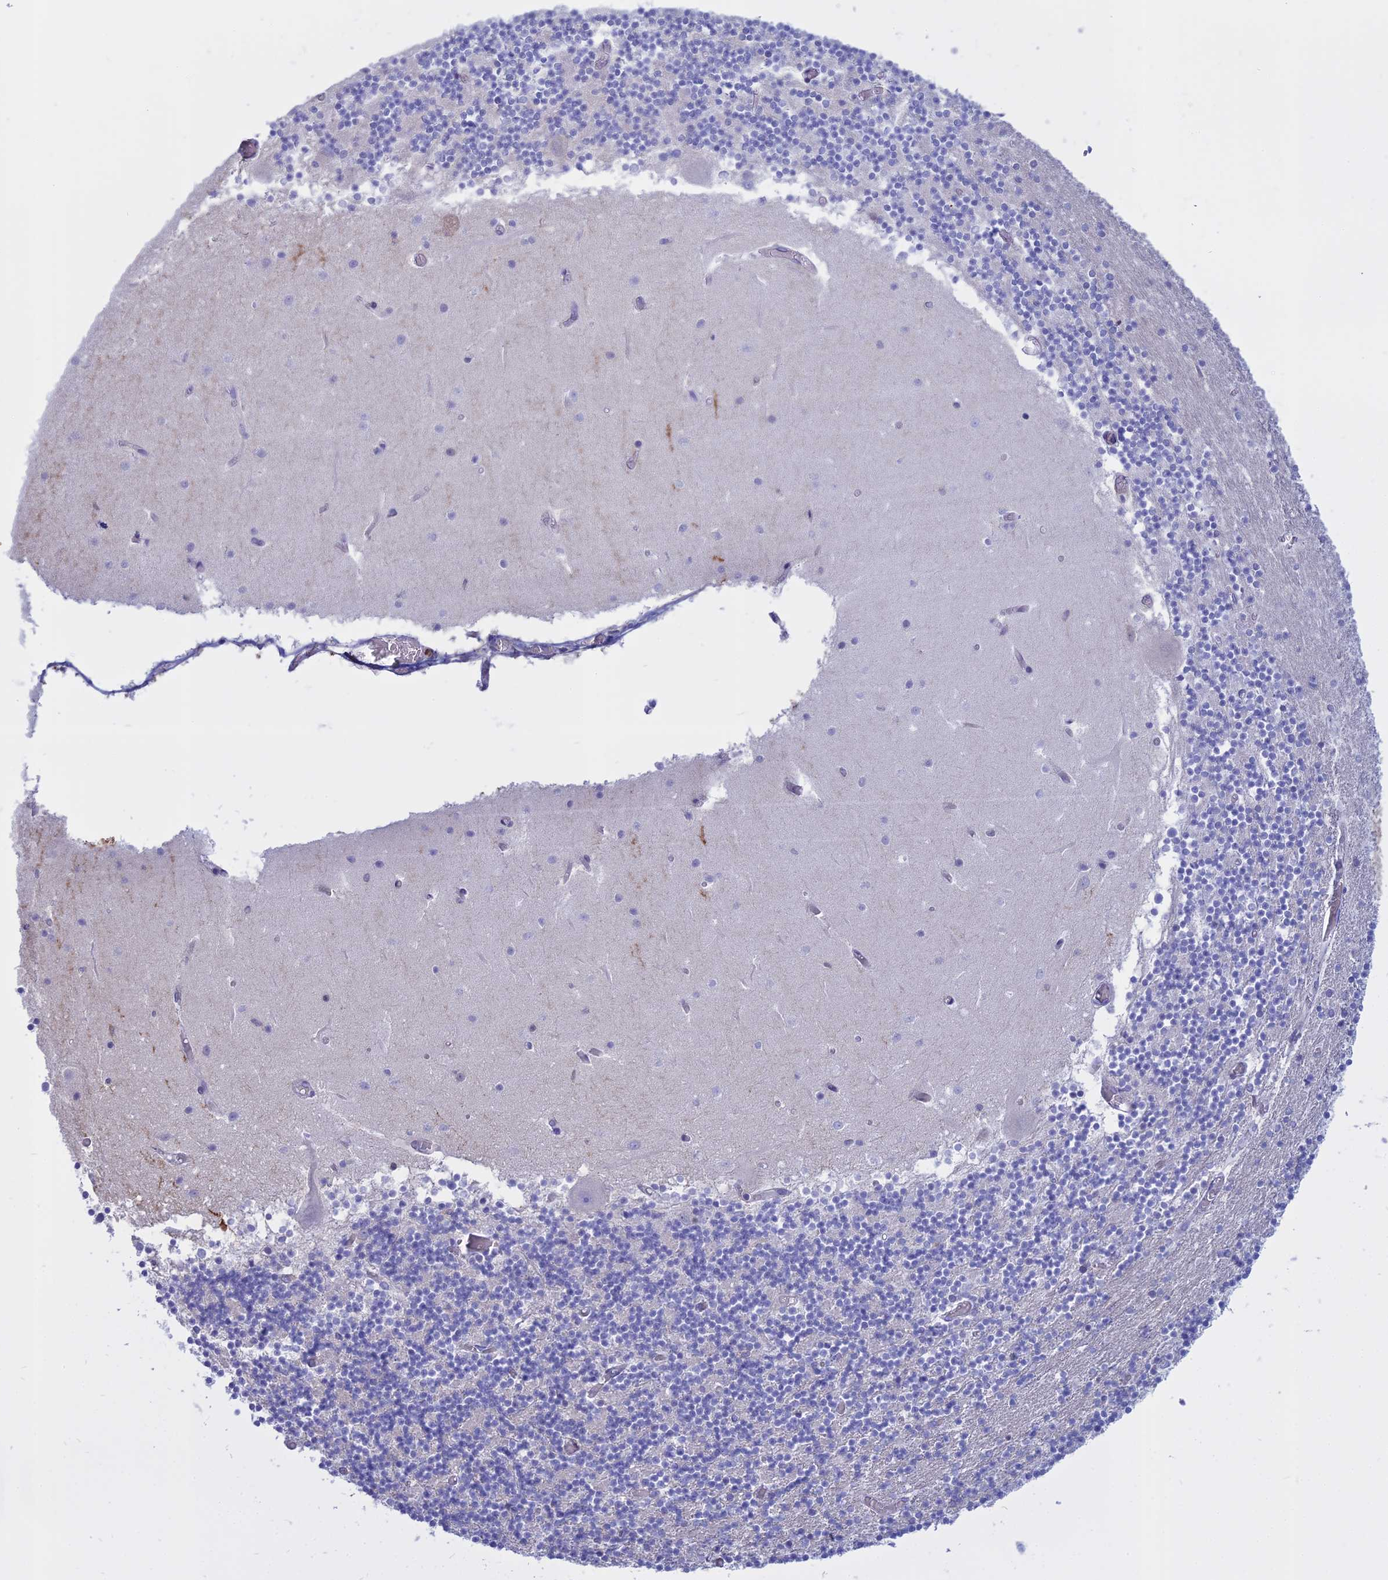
{"staining": {"intensity": "negative", "quantity": "none", "location": "none"}, "tissue": "cerebellum", "cell_type": "Cells in granular layer", "image_type": "normal", "snomed": [{"axis": "morphology", "description": "Normal tissue, NOS"}, {"axis": "topography", "description": "Cerebellum"}], "caption": "Cells in granular layer show no significant protein expression in unremarkable cerebellum. The staining is performed using DAB brown chromogen with nuclei counter-stained in using hematoxylin.", "gene": "AHCYL1", "patient": {"sex": "female", "age": 28}}